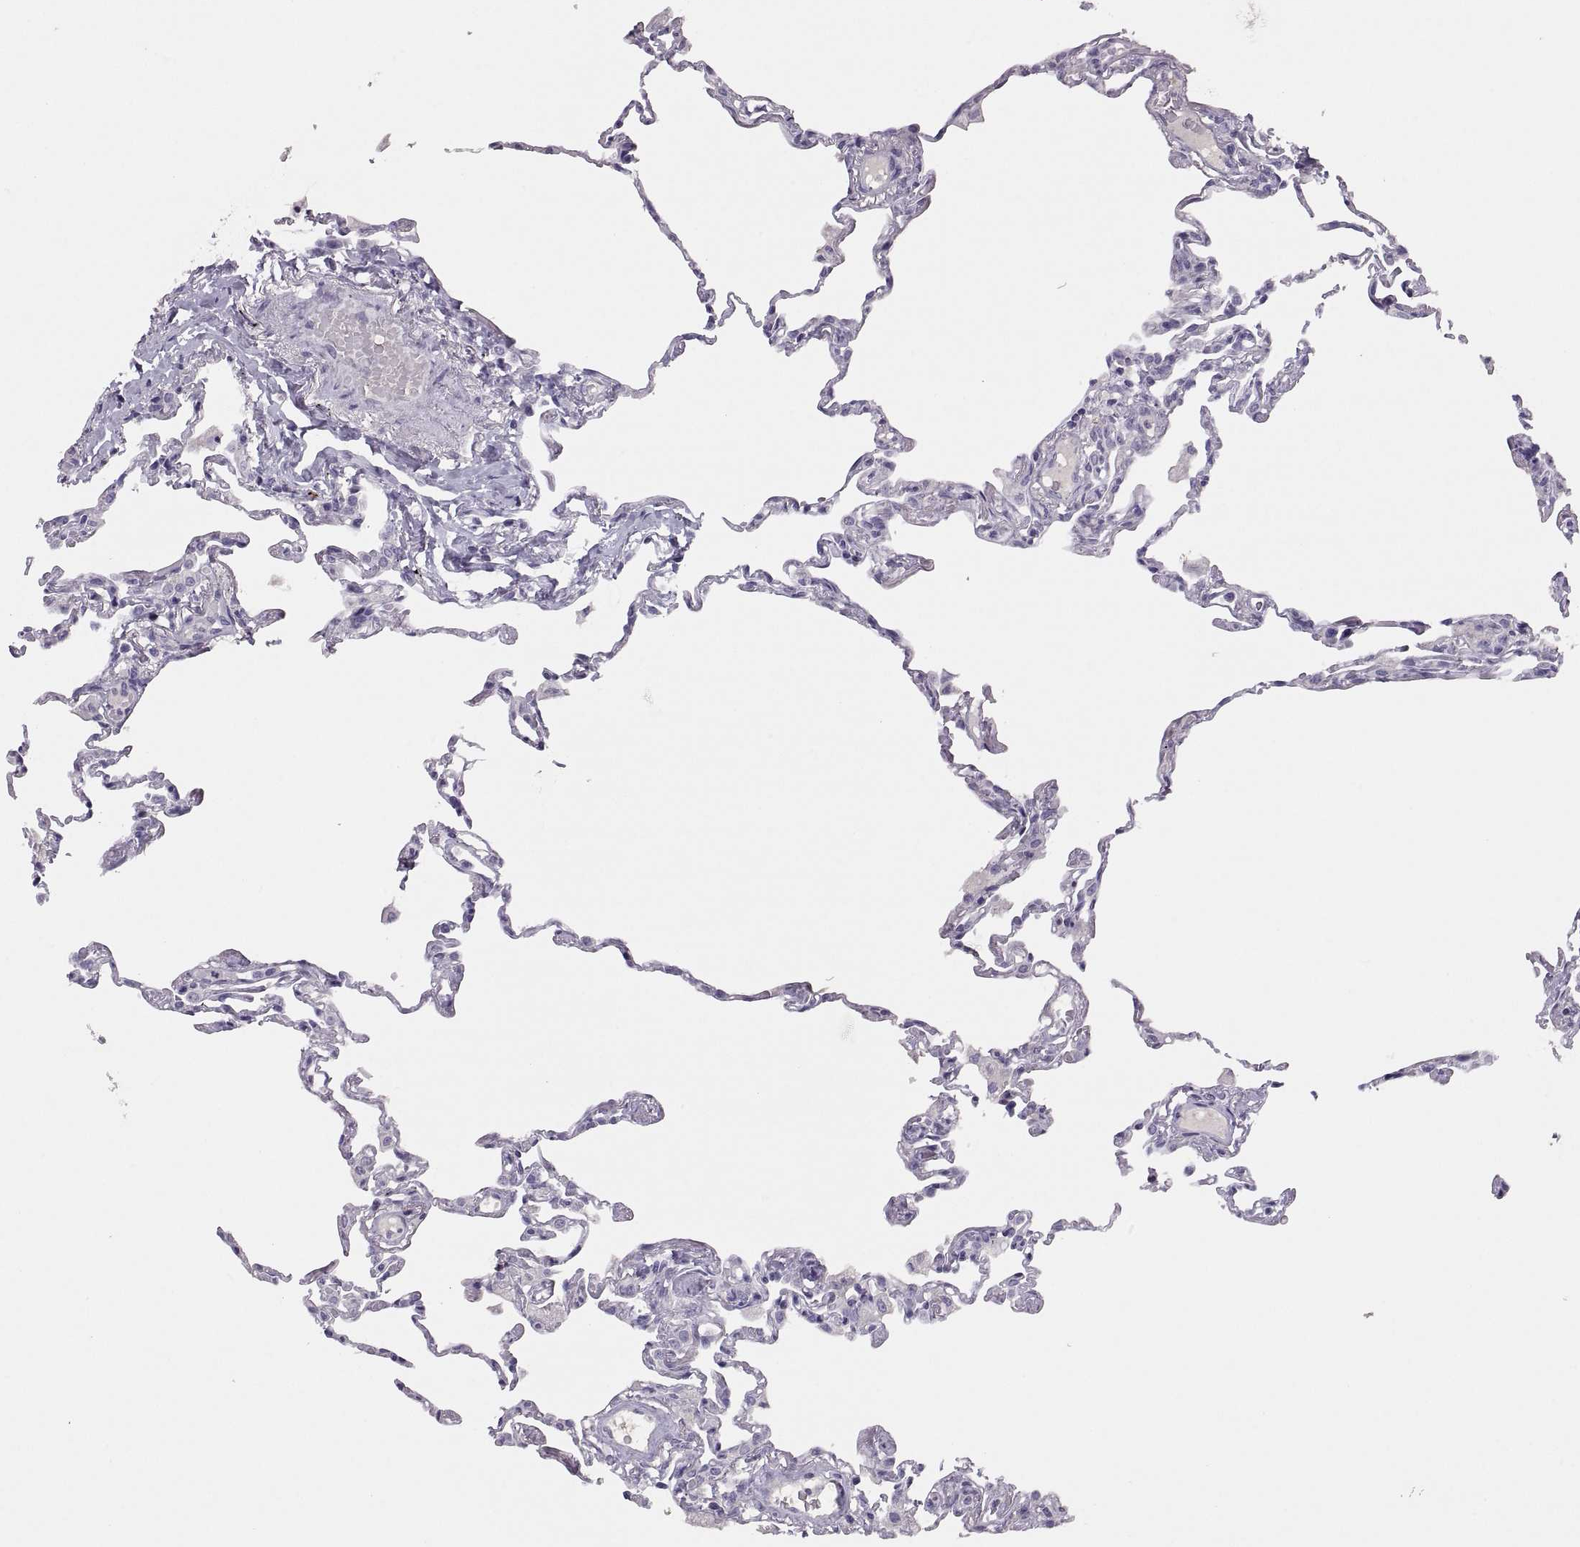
{"staining": {"intensity": "negative", "quantity": "none", "location": "none"}, "tissue": "lung", "cell_type": "Alveolar cells", "image_type": "normal", "snomed": [{"axis": "morphology", "description": "Normal tissue, NOS"}, {"axis": "topography", "description": "Lung"}], "caption": "High power microscopy micrograph of an immunohistochemistry micrograph of benign lung, revealing no significant staining in alveolar cells. (Brightfield microscopy of DAB (3,3'-diaminobenzidine) IHC at high magnification).", "gene": "TBX19", "patient": {"sex": "female", "age": 57}}